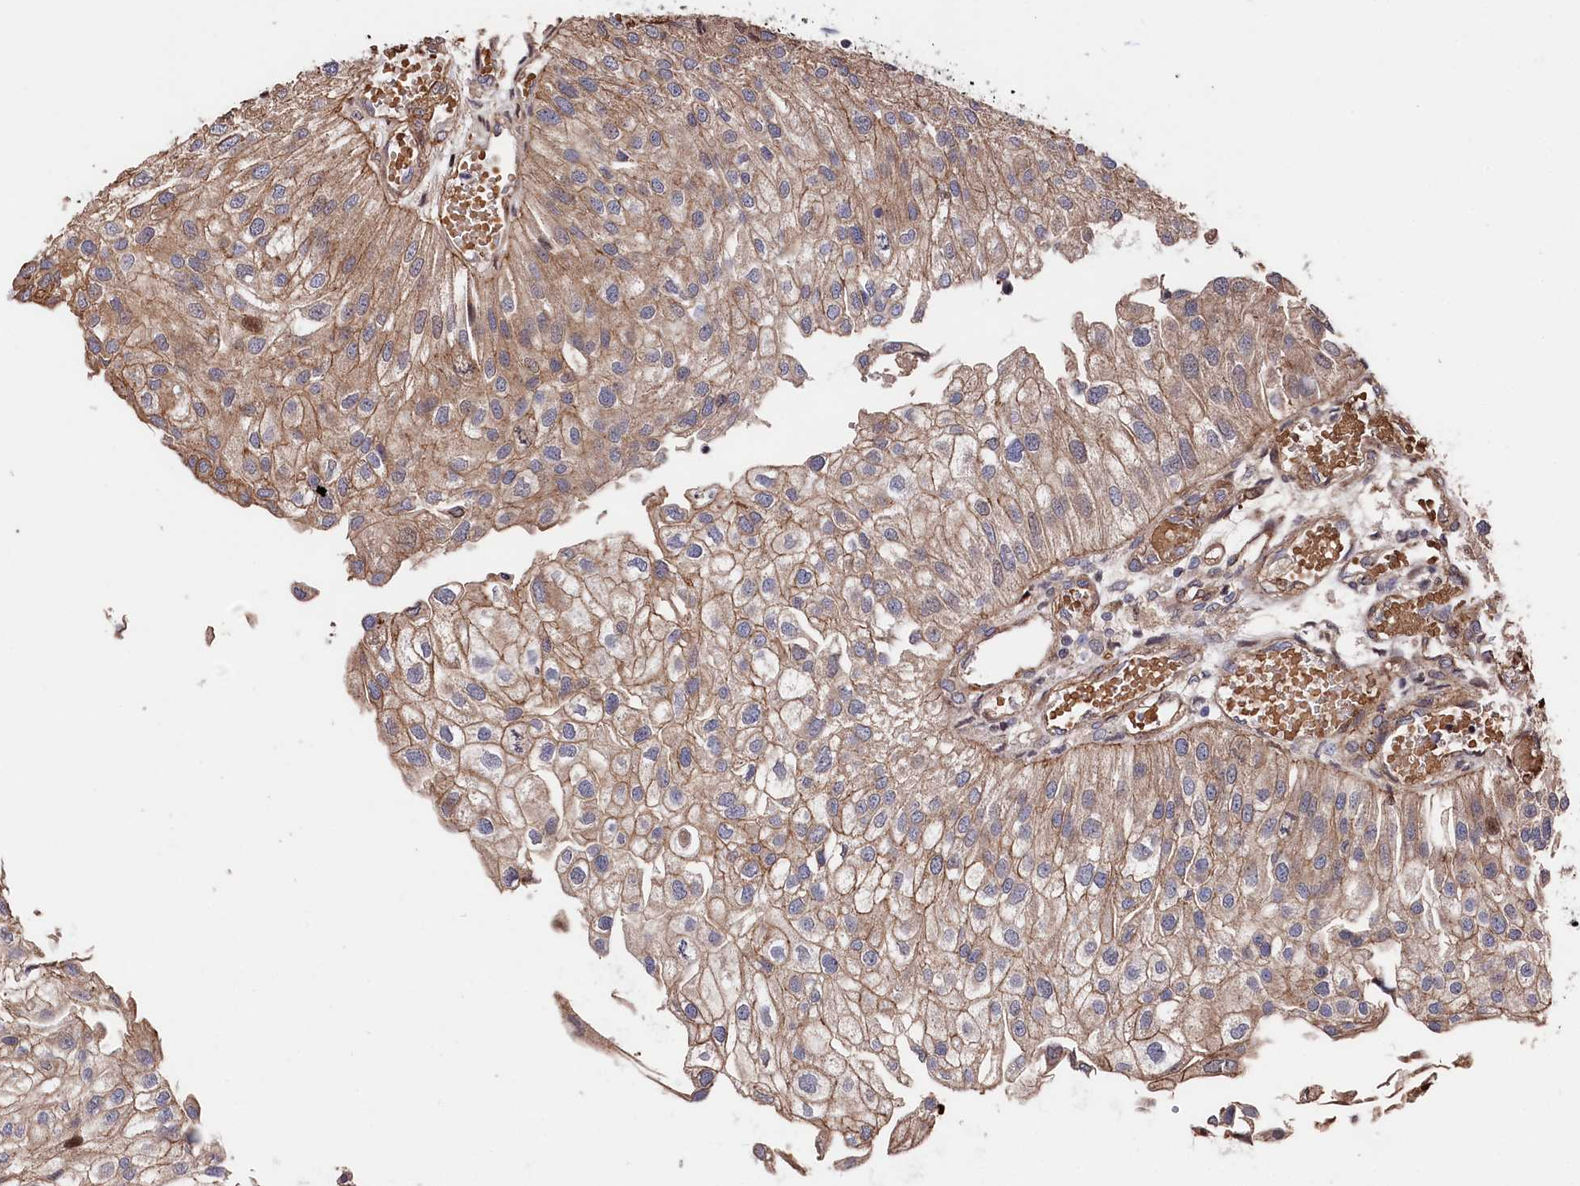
{"staining": {"intensity": "moderate", "quantity": ">75%", "location": "cytoplasmic/membranous"}, "tissue": "urothelial cancer", "cell_type": "Tumor cells", "image_type": "cancer", "snomed": [{"axis": "morphology", "description": "Urothelial carcinoma, Low grade"}, {"axis": "topography", "description": "Urinary bladder"}], "caption": "Tumor cells display medium levels of moderate cytoplasmic/membranous expression in about >75% of cells in human urothelial cancer.", "gene": "TNKS1BP1", "patient": {"sex": "female", "age": 89}}